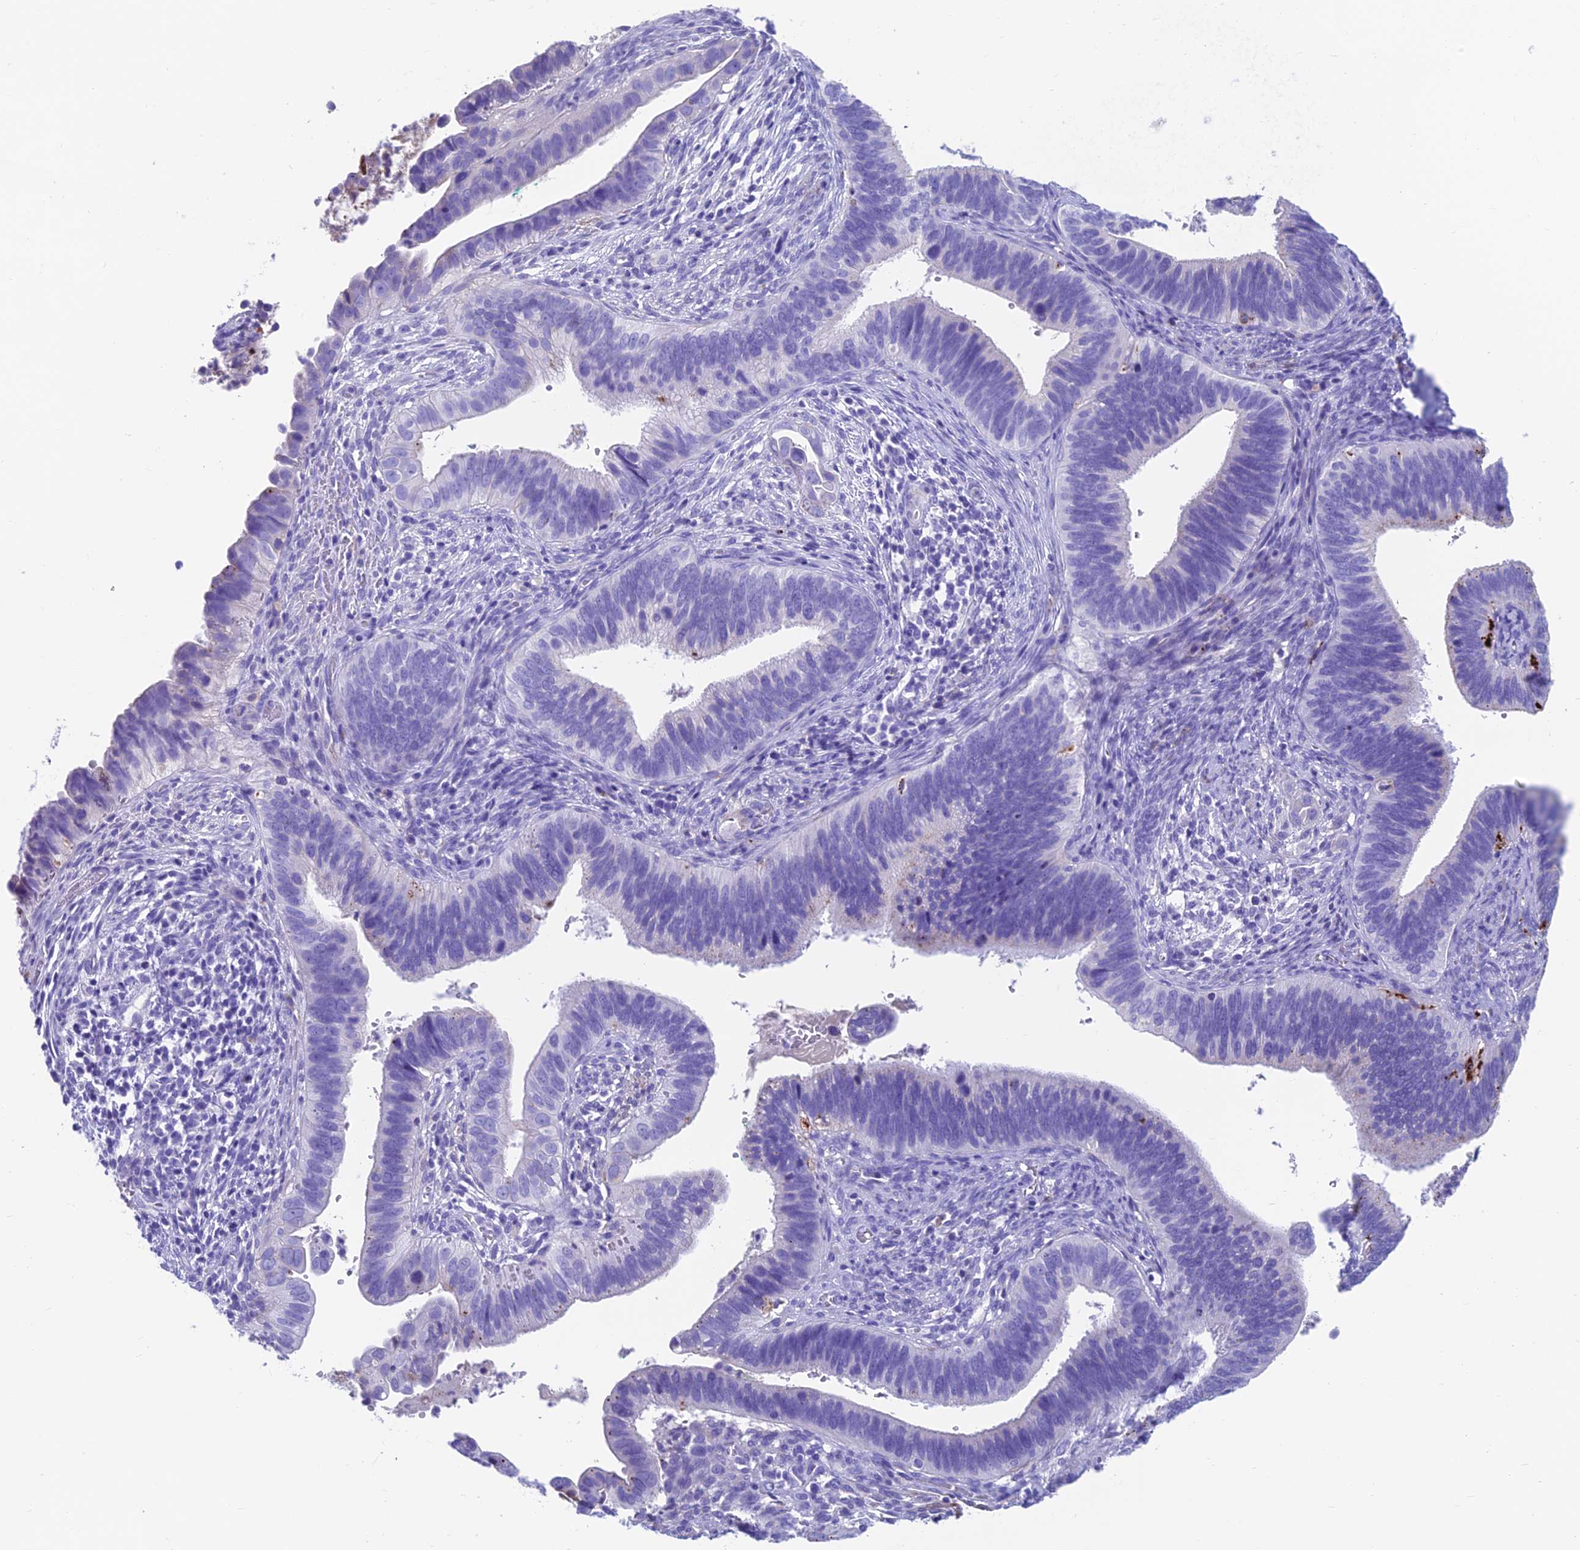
{"staining": {"intensity": "negative", "quantity": "none", "location": "none"}, "tissue": "cervical cancer", "cell_type": "Tumor cells", "image_type": "cancer", "snomed": [{"axis": "morphology", "description": "Adenocarcinoma, NOS"}, {"axis": "topography", "description": "Cervix"}], "caption": "Human cervical cancer (adenocarcinoma) stained for a protein using immunohistochemistry displays no expression in tumor cells.", "gene": "GNG11", "patient": {"sex": "female", "age": 42}}